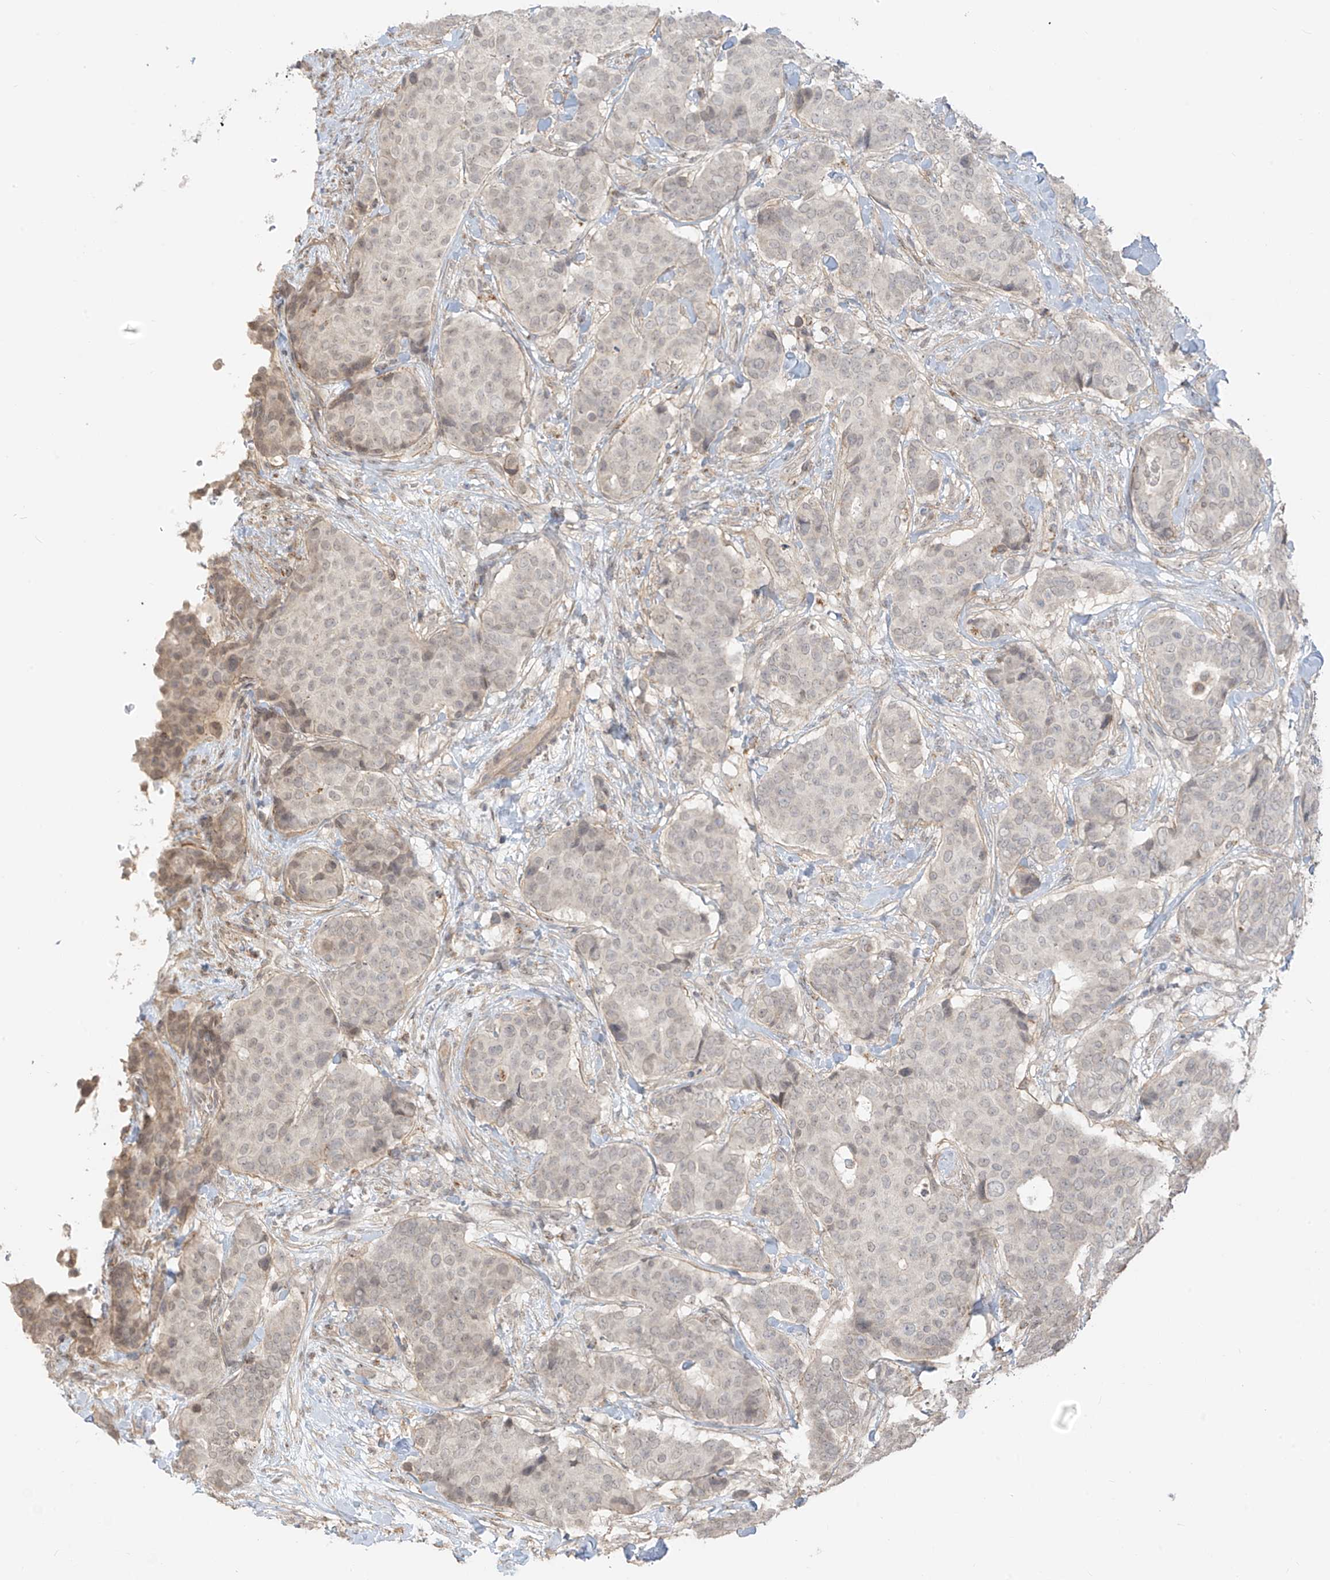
{"staining": {"intensity": "weak", "quantity": "25%-75%", "location": "nuclear"}, "tissue": "breast cancer", "cell_type": "Tumor cells", "image_type": "cancer", "snomed": [{"axis": "morphology", "description": "Duct carcinoma"}, {"axis": "topography", "description": "Breast"}], "caption": "High-power microscopy captured an IHC photomicrograph of intraductal carcinoma (breast), revealing weak nuclear expression in approximately 25%-75% of tumor cells.", "gene": "ABCD1", "patient": {"sex": "female", "age": 75}}